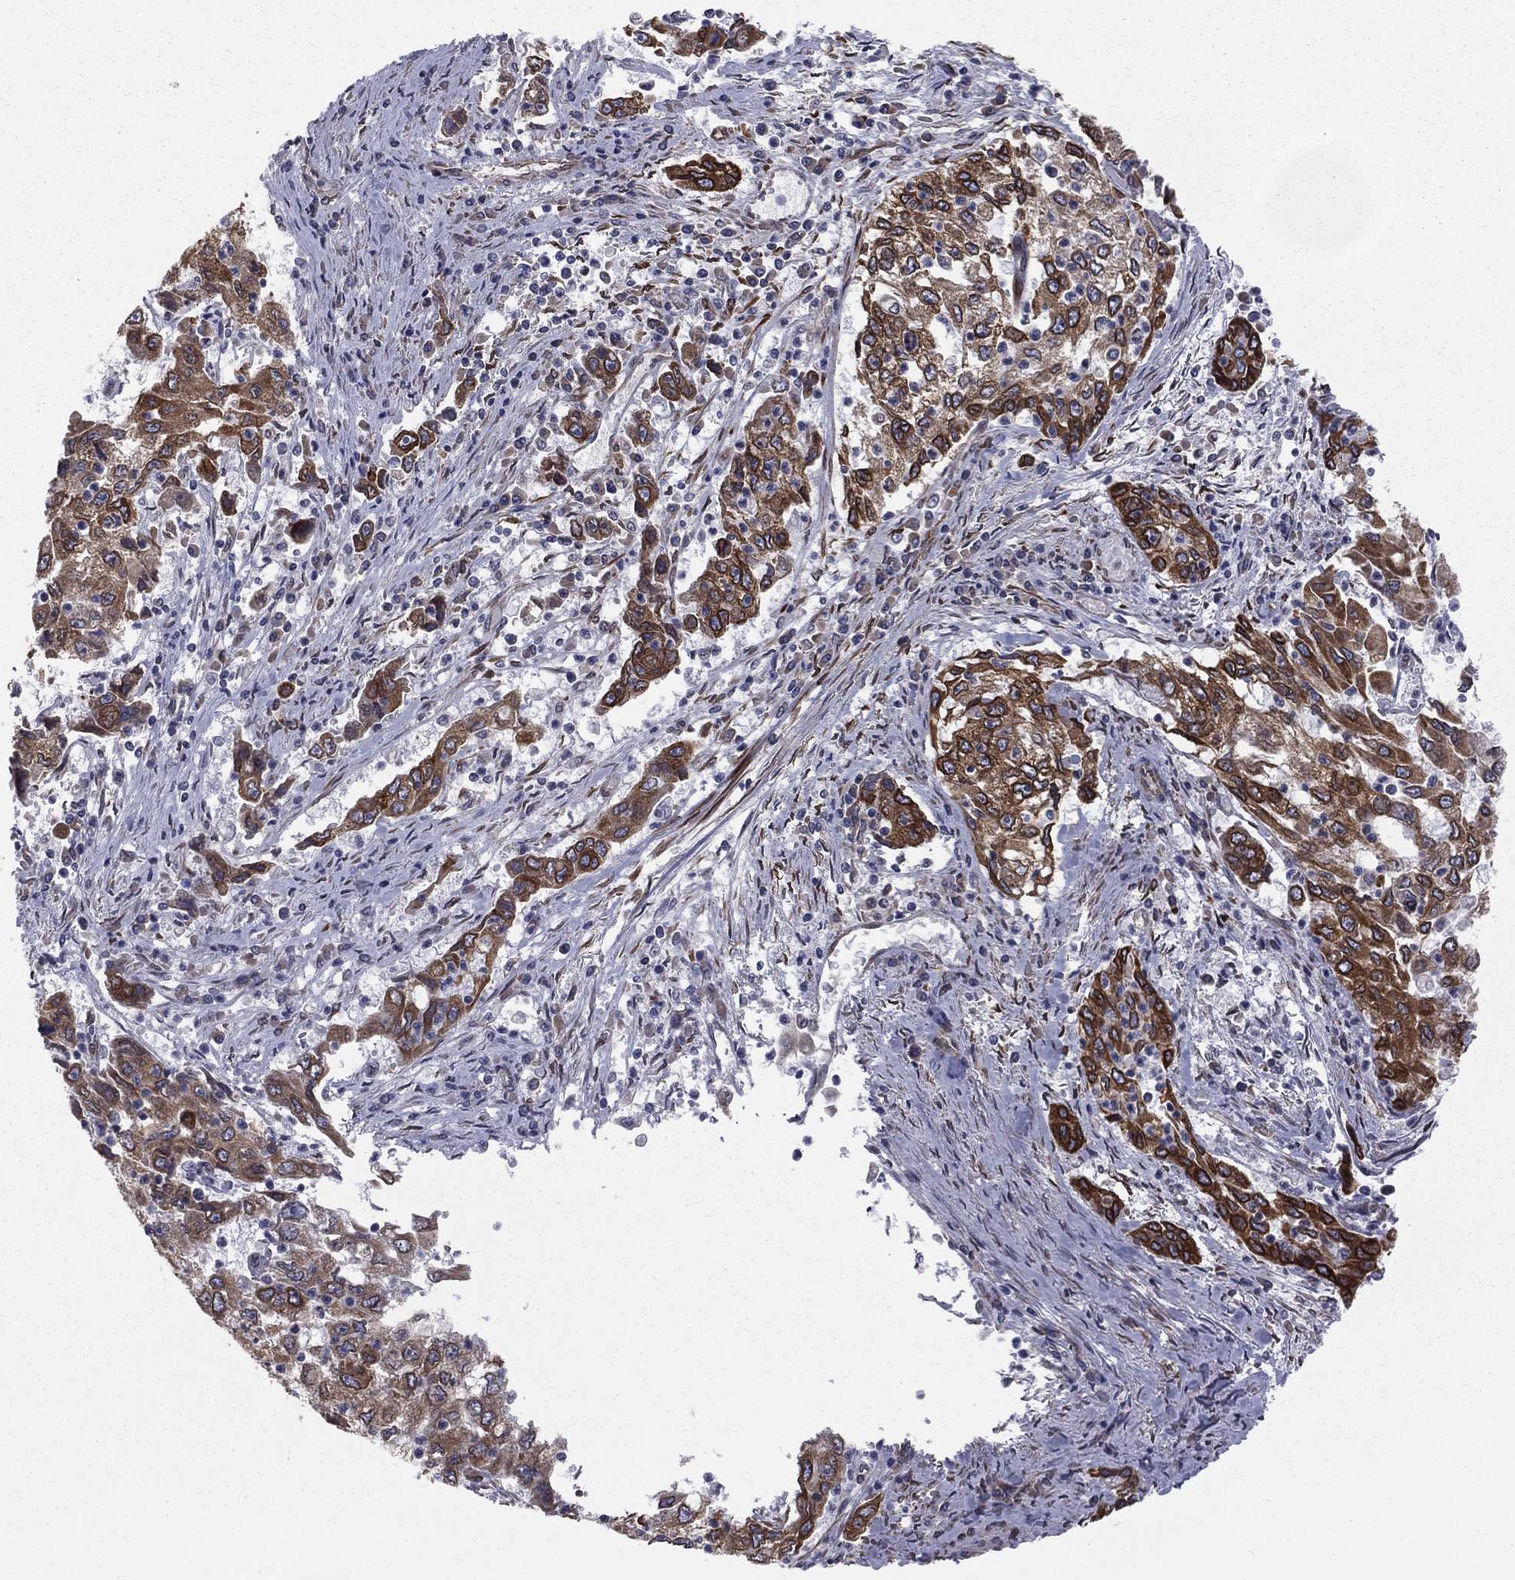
{"staining": {"intensity": "strong", "quantity": "25%-75%", "location": "cytoplasmic/membranous"}, "tissue": "cervical cancer", "cell_type": "Tumor cells", "image_type": "cancer", "snomed": [{"axis": "morphology", "description": "Squamous cell carcinoma, NOS"}, {"axis": "topography", "description": "Cervix"}], "caption": "Immunohistochemistry (IHC) photomicrograph of neoplastic tissue: human squamous cell carcinoma (cervical) stained using immunohistochemistry (IHC) shows high levels of strong protein expression localized specifically in the cytoplasmic/membranous of tumor cells, appearing as a cytoplasmic/membranous brown color.", "gene": "PGRMC1", "patient": {"sex": "female", "age": 36}}